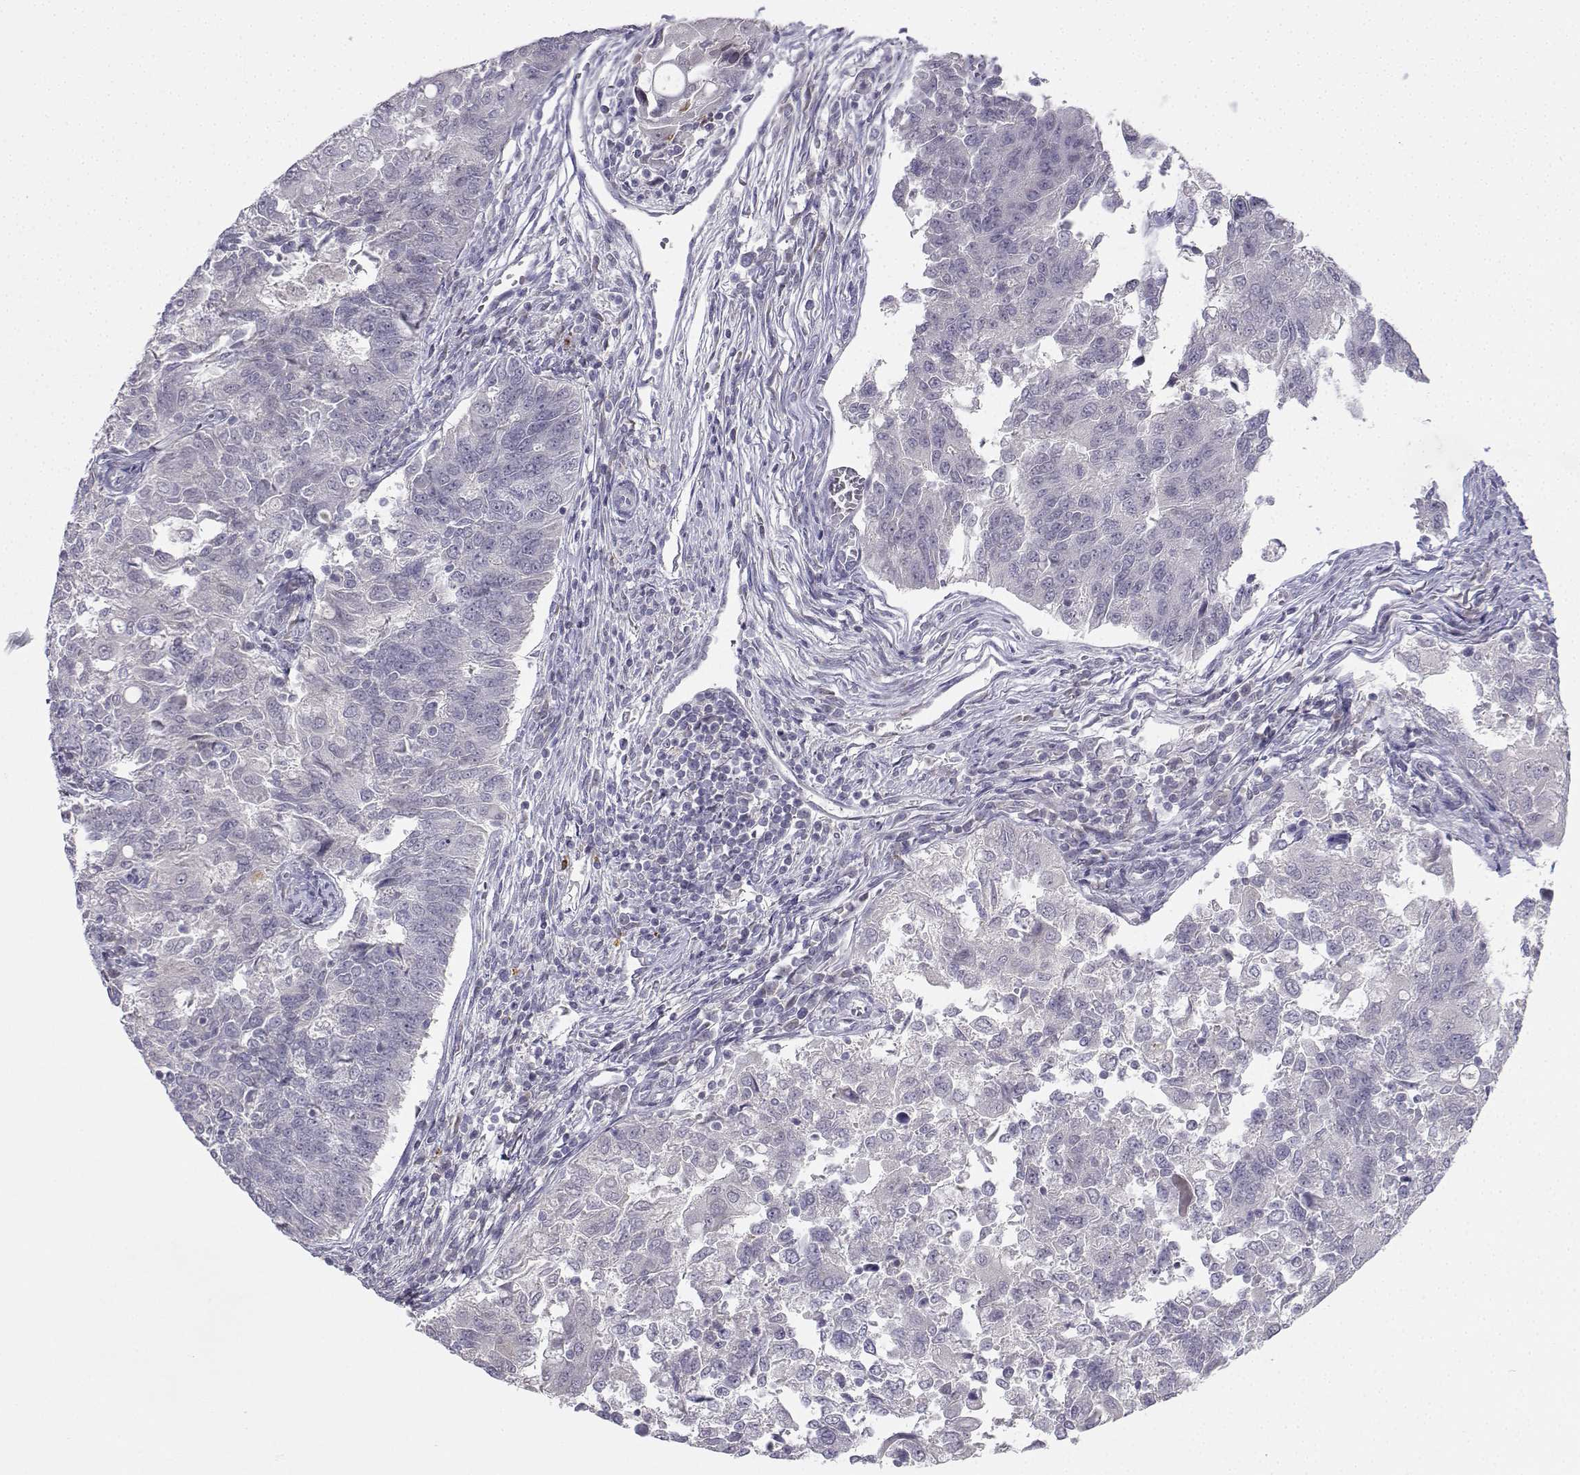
{"staining": {"intensity": "negative", "quantity": "none", "location": "none"}, "tissue": "endometrial cancer", "cell_type": "Tumor cells", "image_type": "cancer", "snomed": [{"axis": "morphology", "description": "Adenocarcinoma, NOS"}, {"axis": "topography", "description": "Endometrium"}], "caption": "This is a photomicrograph of immunohistochemistry (IHC) staining of adenocarcinoma (endometrial), which shows no staining in tumor cells.", "gene": "CALY", "patient": {"sex": "female", "age": 43}}